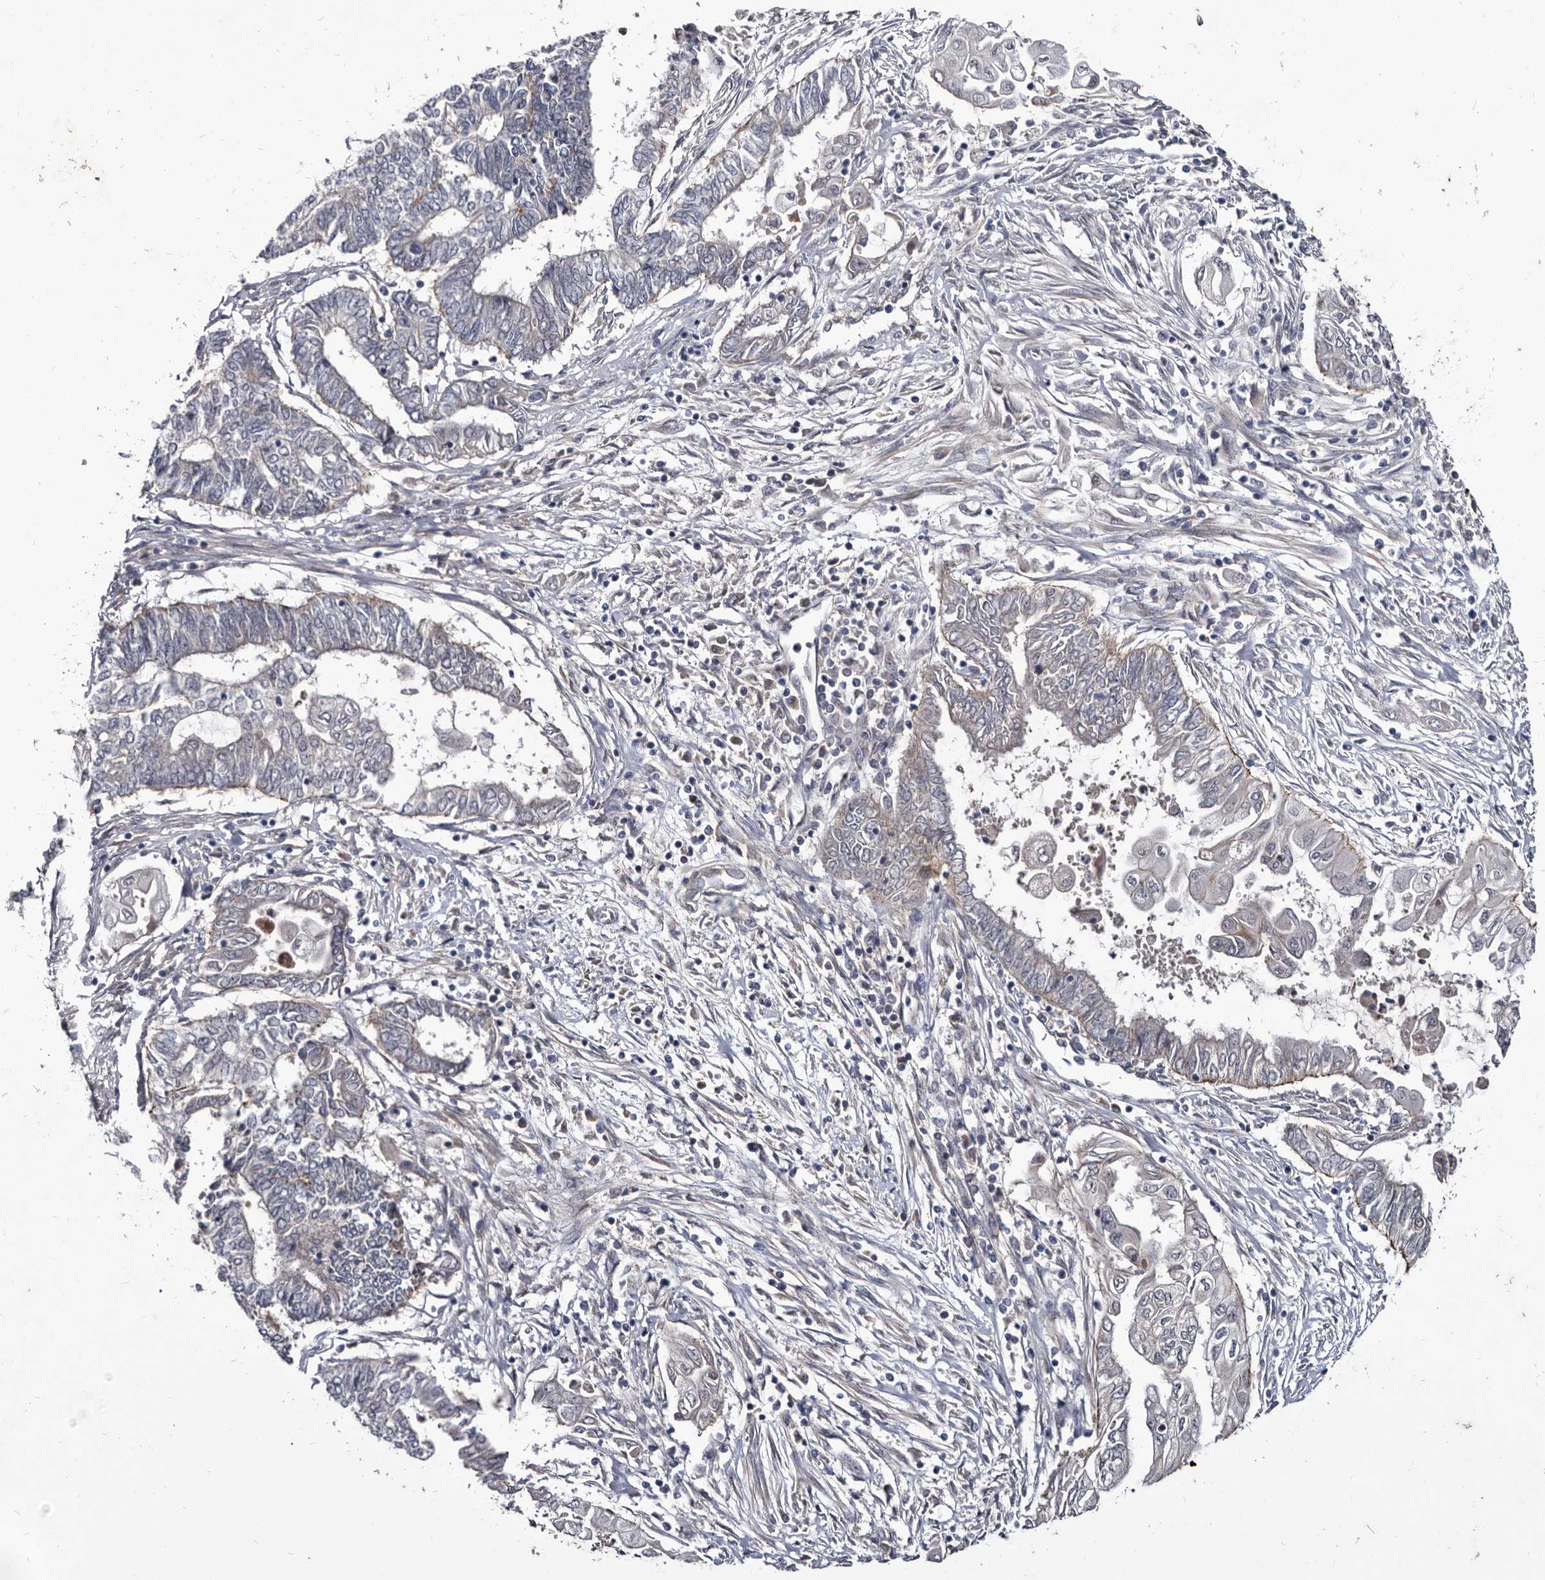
{"staining": {"intensity": "negative", "quantity": "none", "location": "none"}, "tissue": "endometrial cancer", "cell_type": "Tumor cells", "image_type": "cancer", "snomed": [{"axis": "morphology", "description": "Adenocarcinoma, NOS"}, {"axis": "topography", "description": "Uterus"}, {"axis": "topography", "description": "Endometrium"}], "caption": "A high-resolution histopathology image shows immunohistochemistry staining of adenocarcinoma (endometrial), which displays no significant expression in tumor cells. (Stains: DAB immunohistochemistry (IHC) with hematoxylin counter stain, Microscopy: brightfield microscopy at high magnification).", "gene": "PROM1", "patient": {"sex": "female", "age": 70}}